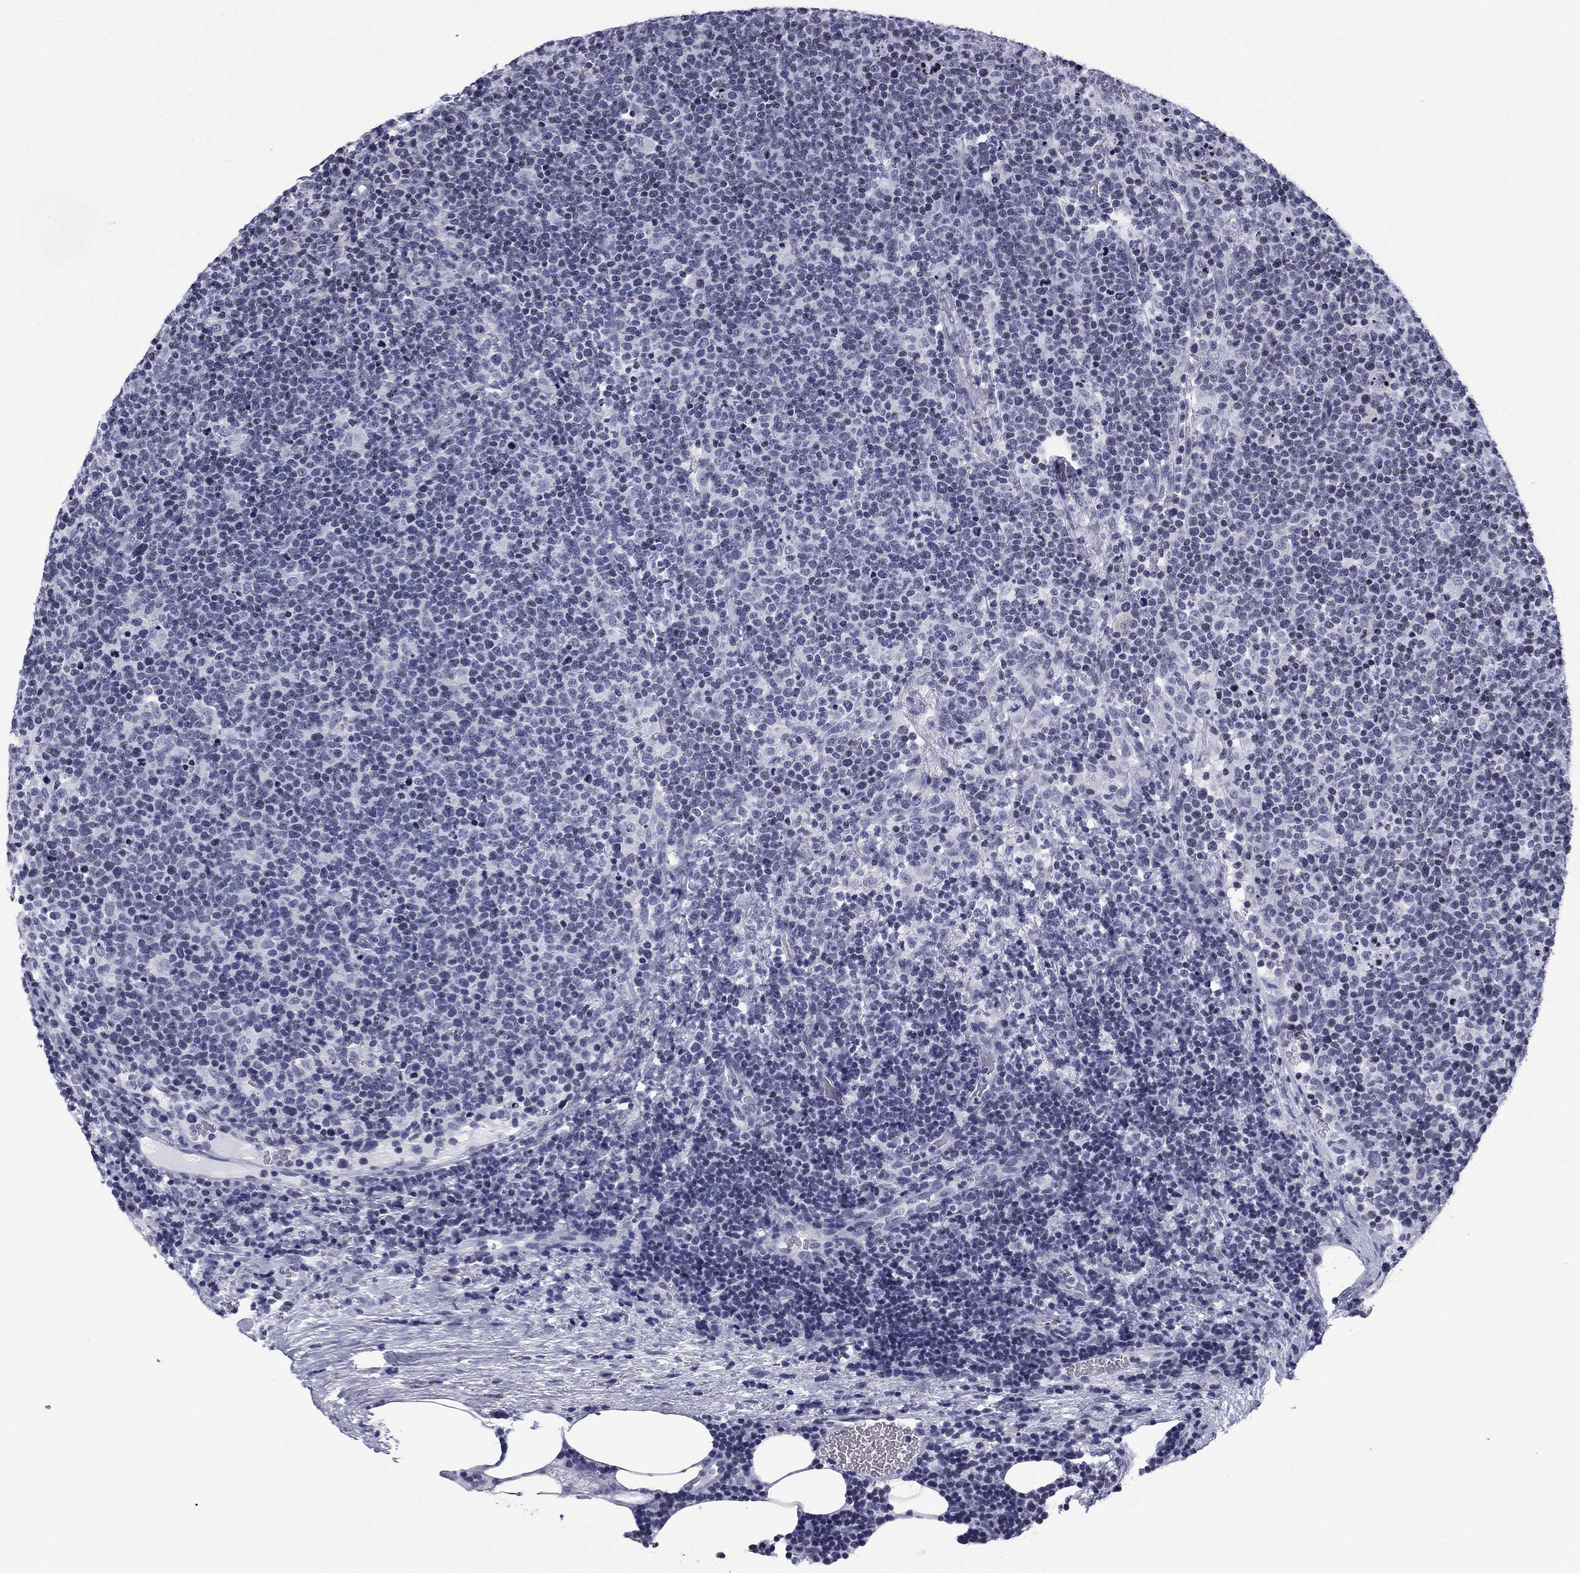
{"staining": {"intensity": "negative", "quantity": "none", "location": "none"}, "tissue": "lymphoma", "cell_type": "Tumor cells", "image_type": "cancer", "snomed": [{"axis": "morphology", "description": "Malignant lymphoma, non-Hodgkin's type, High grade"}, {"axis": "topography", "description": "Lymph node"}], "caption": "Immunohistochemistry image of neoplastic tissue: lymphoma stained with DAB (3,3'-diaminobenzidine) shows no significant protein staining in tumor cells. The staining is performed using DAB brown chromogen with nuclei counter-stained in using hematoxylin.", "gene": "CCDC144A", "patient": {"sex": "male", "age": 61}}